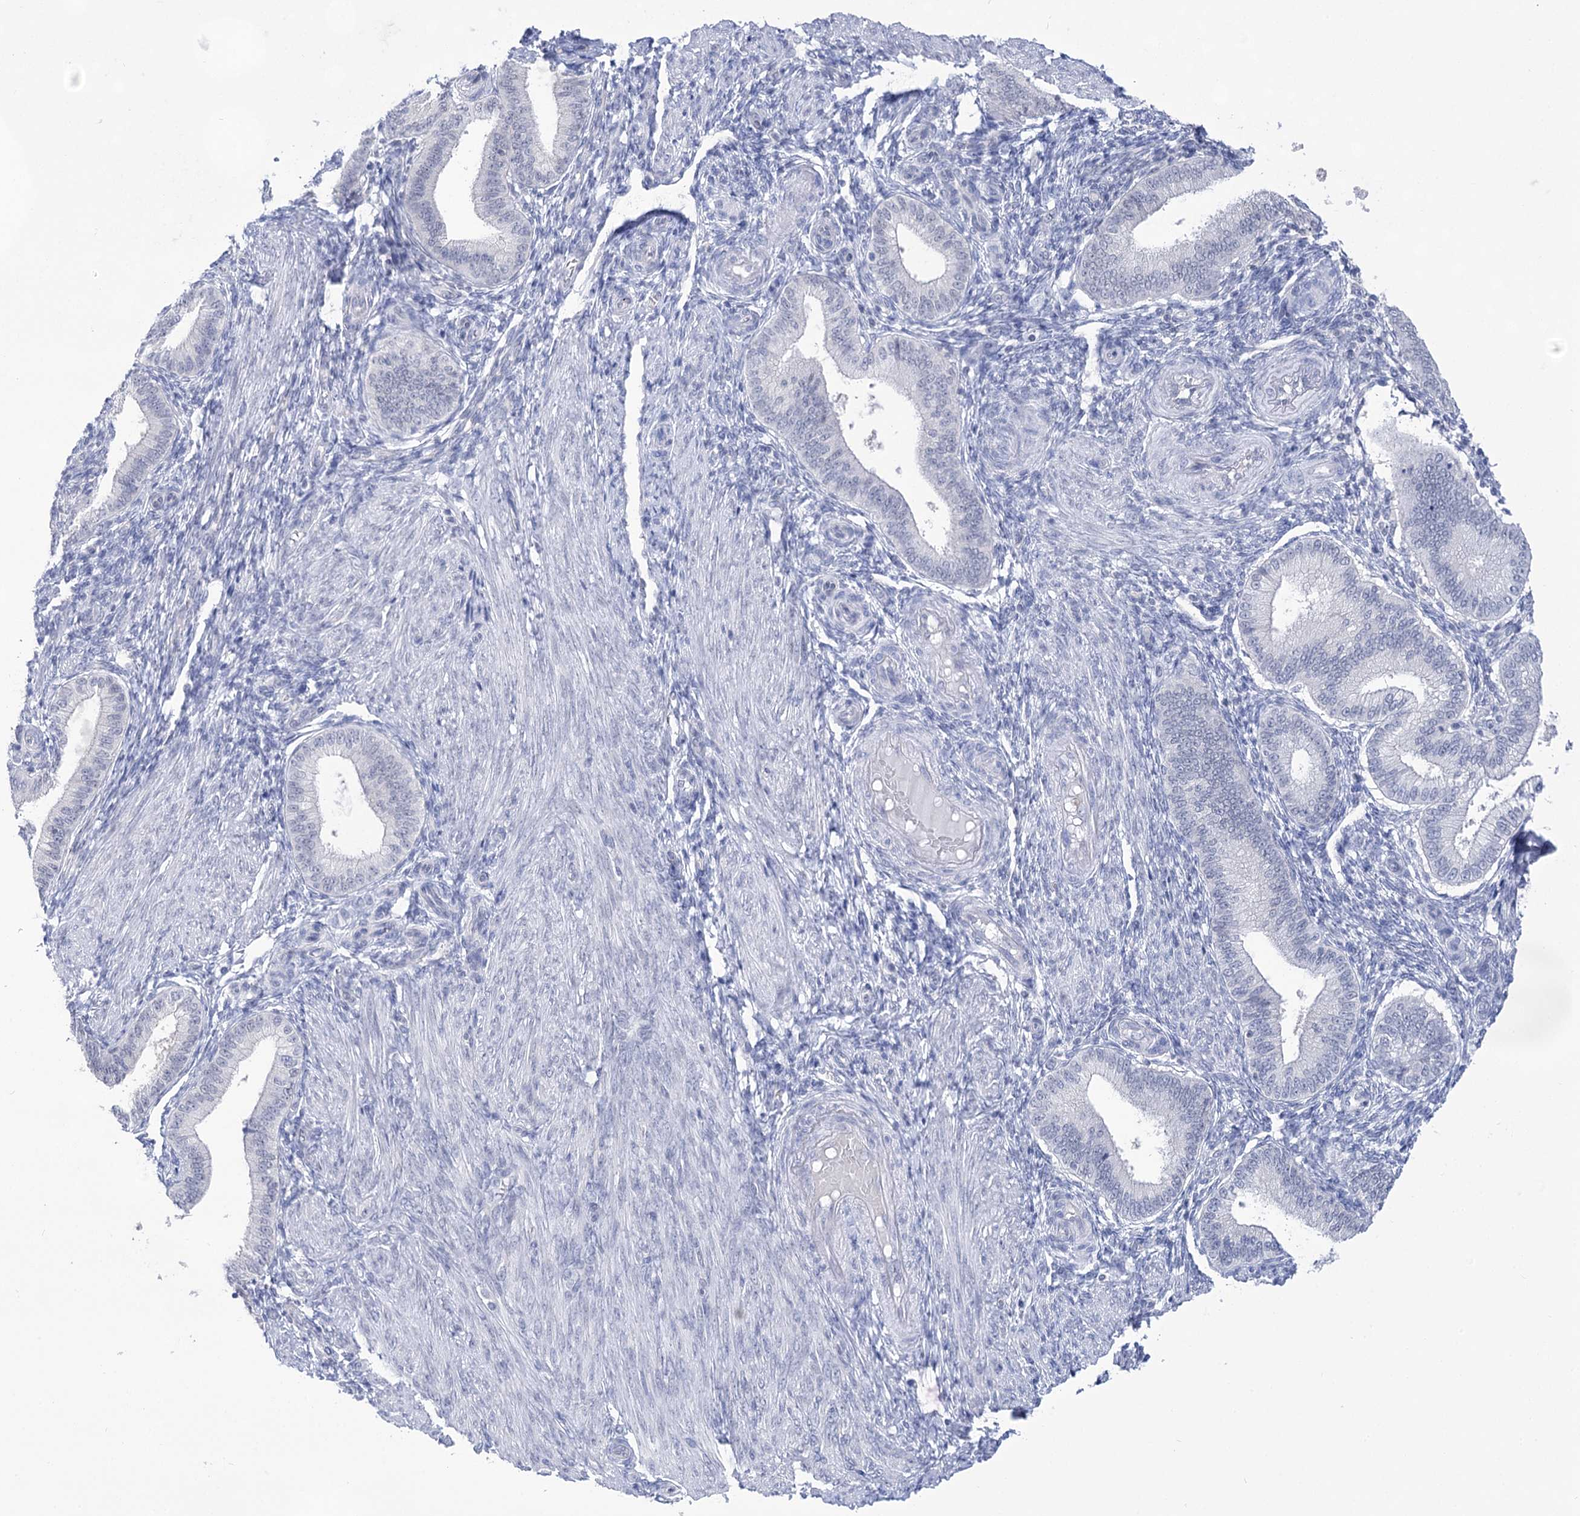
{"staining": {"intensity": "negative", "quantity": "none", "location": "none"}, "tissue": "endometrium", "cell_type": "Cells in endometrial stroma", "image_type": "normal", "snomed": [{"axis": "morphology", "description": "Normal tissue, NOS"}, {"axis": "topography", "description": "Endometrium"}], "caption": "Micrograph shows no protein expression in cells in endometrial stroma of normal endometrium.", "gene": "UBA6", "patient": {"sex": "female", "age": 39}}